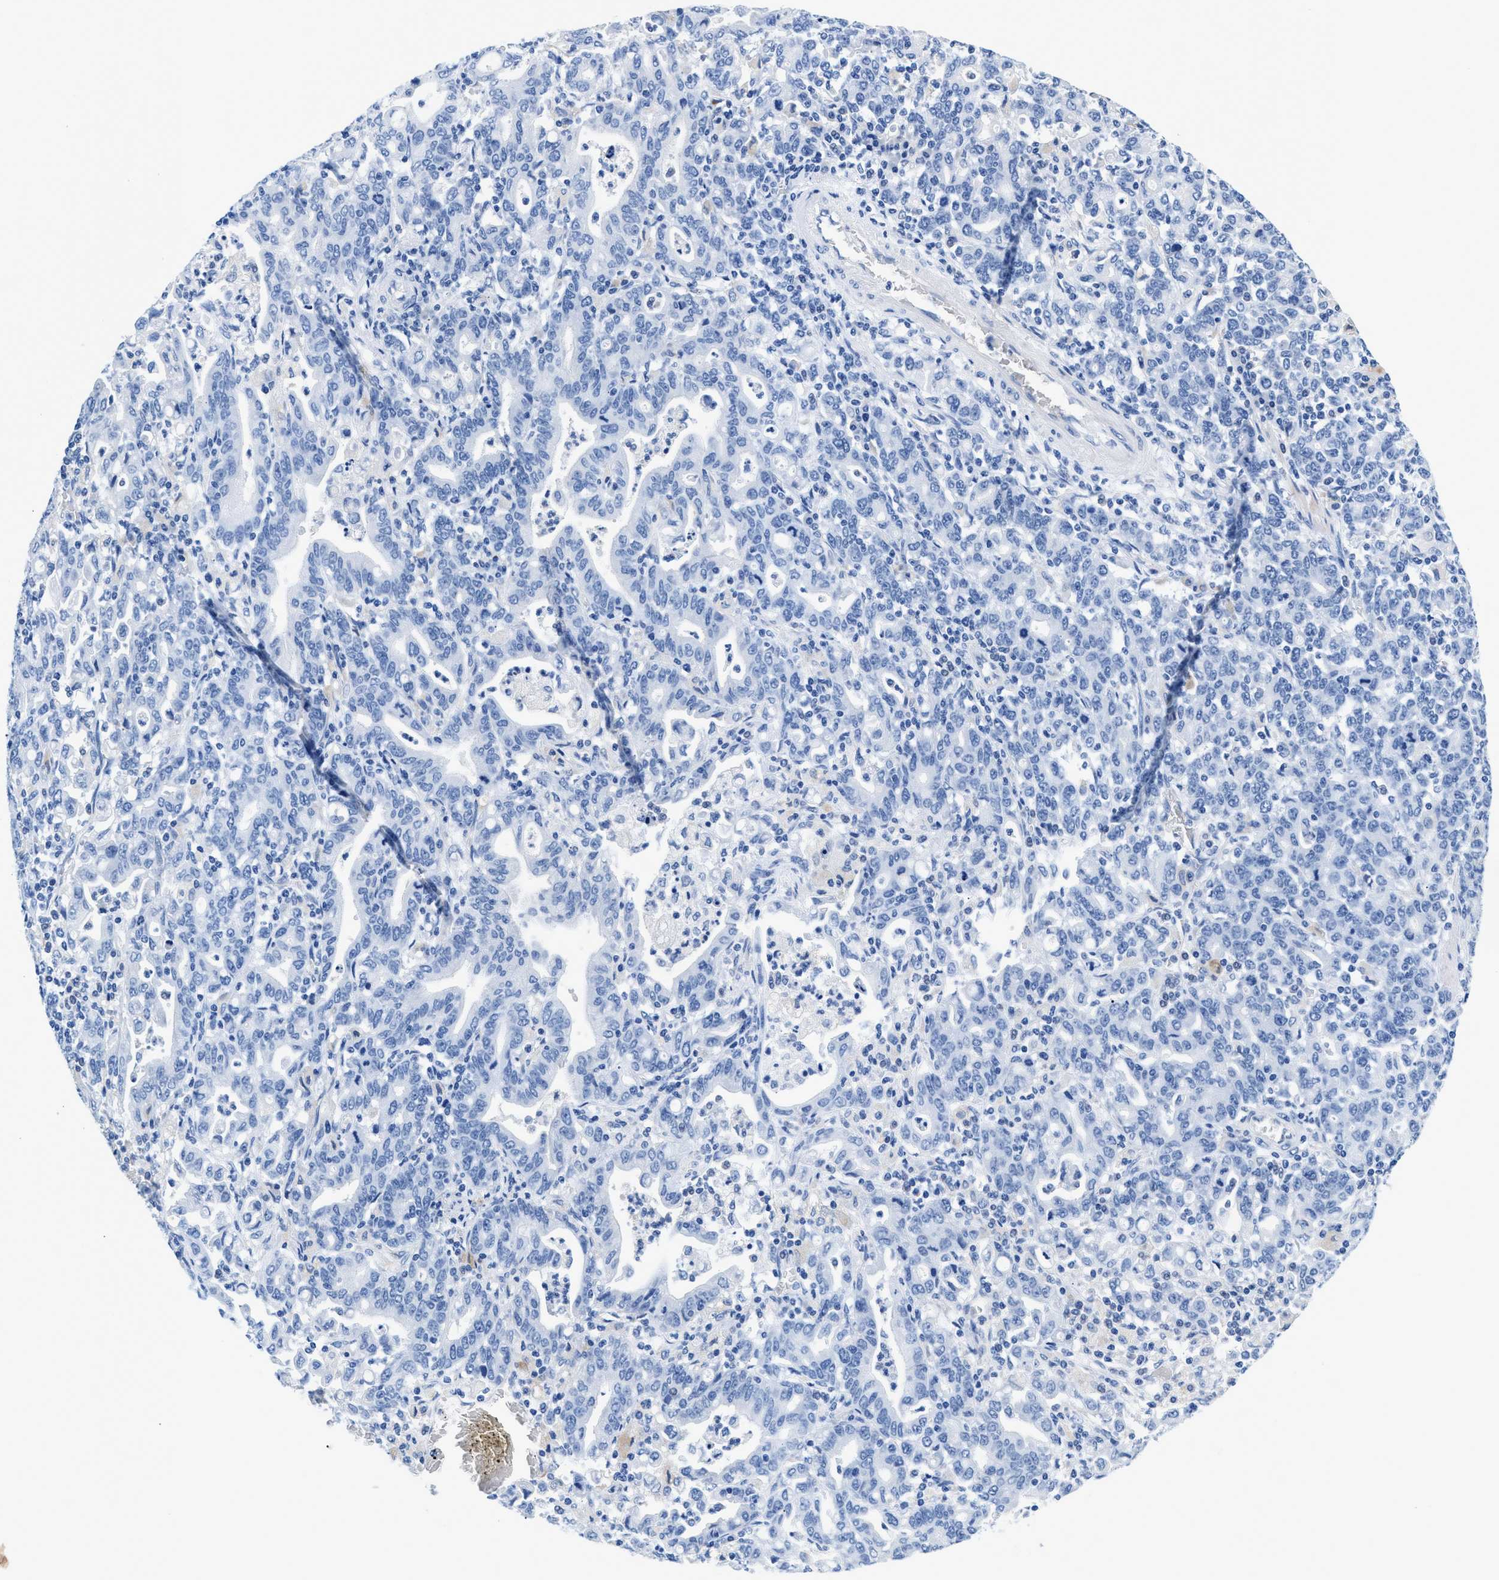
{"staining": {"intensity": "negative", "quantity": "none", "location": "none"}, "tissue": "stomach cancer", "cell_type": "Tumor cells", "image_type": "cancer", "snomed": [{"axis": "morphology", "description": "Adenocarcinoma, NOS"}, {"axis": "topography", "description": "Stomach, upper"}], "caption": "A micrograph of human stomach cancer is negative for staining in tumor cells.", "gene": "SLFN13", "patient": {"sex": "male", "age": 69}}